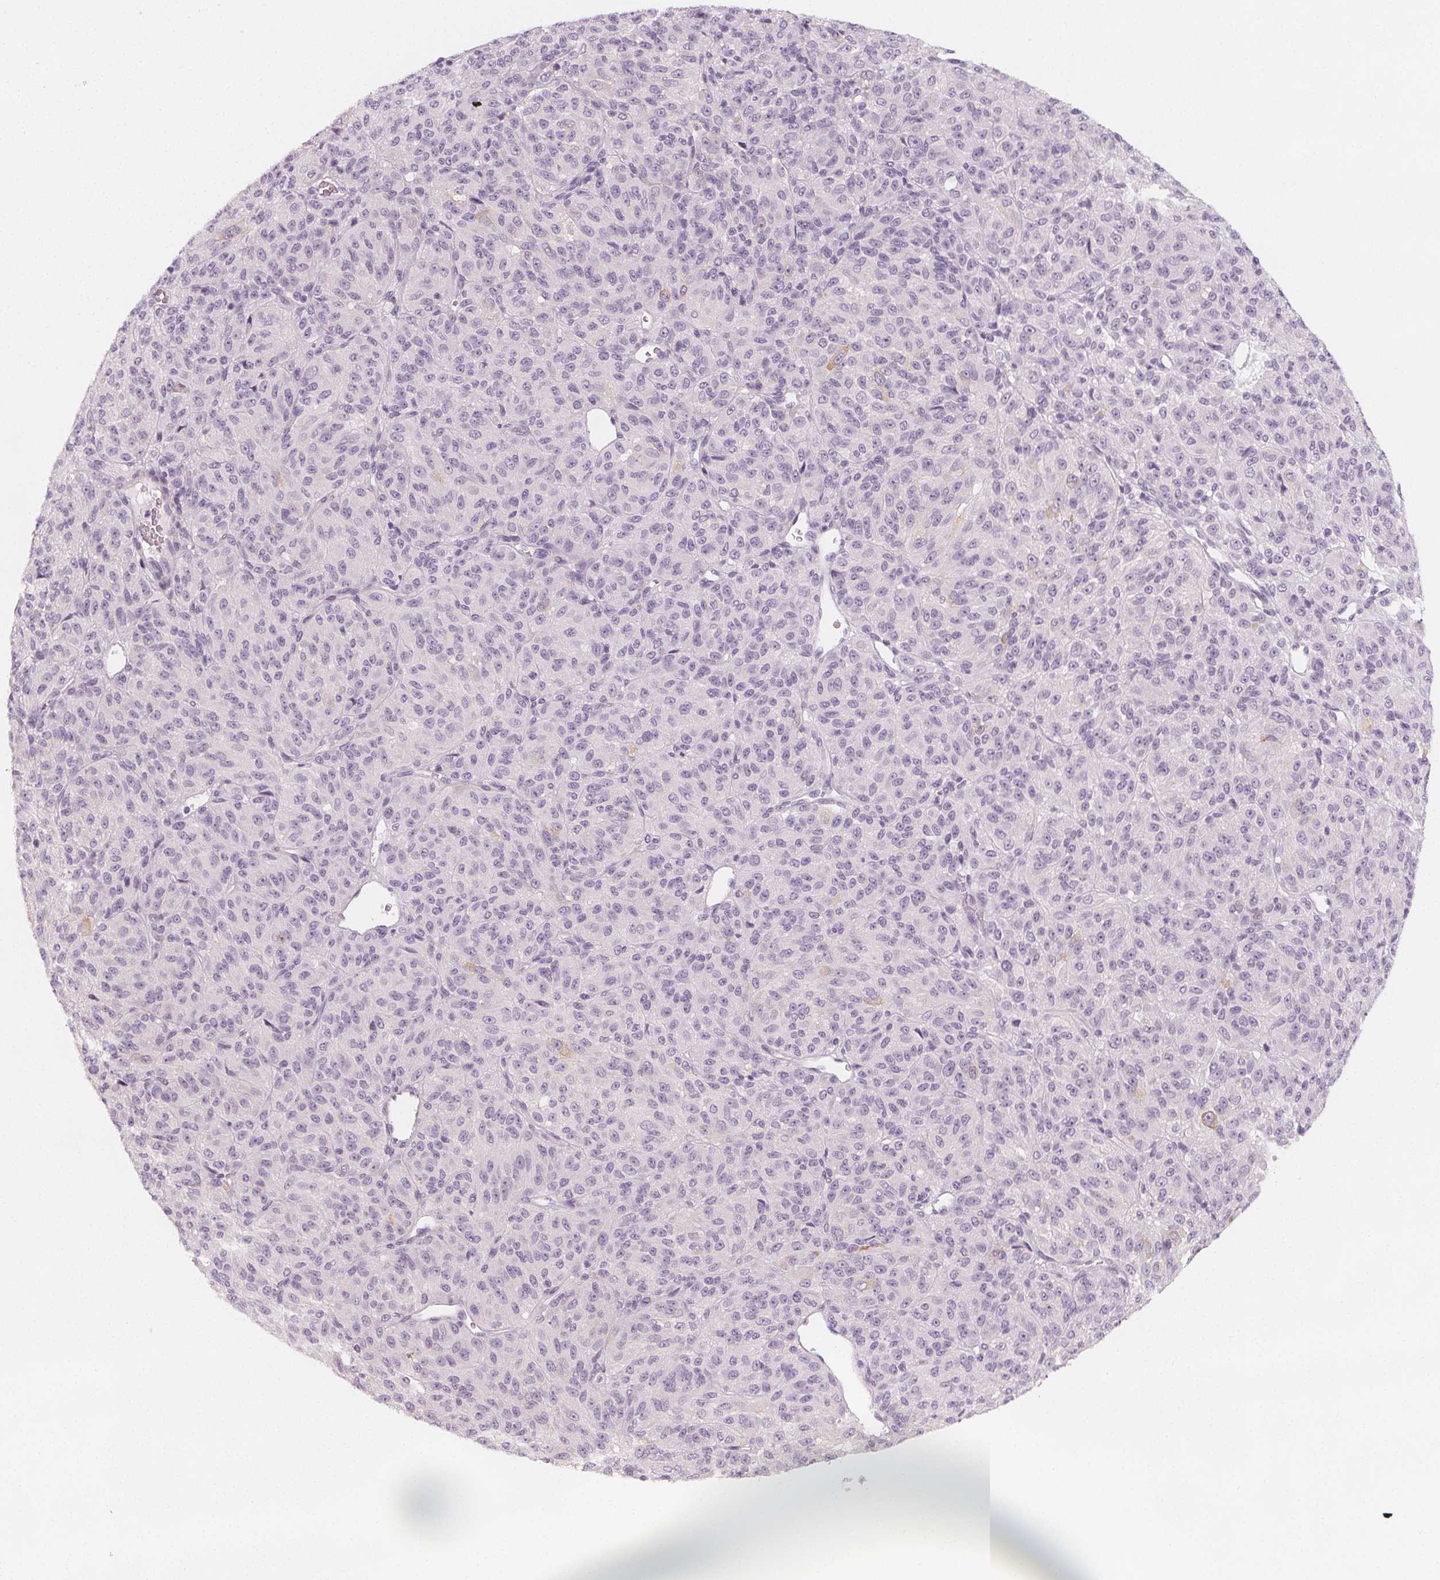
{"staining": {"intensity": "negative", "quantity": "none", "location": "none"}, "tissue": "melanoma", "cell_type": "Tumor cells", "image_type": "cancer", "snomed": [{"axis": "morphology", "description": "Malignant melanoma, Metastatic site"}, {"axis": "topography", "description": "Brain"}], "caption": "Immunohistochemical staining of melanoma exhibits no significant positivity in tumor cells.", "gene": "MAP1A", "patient": {"sex": "female", "age": 56}}